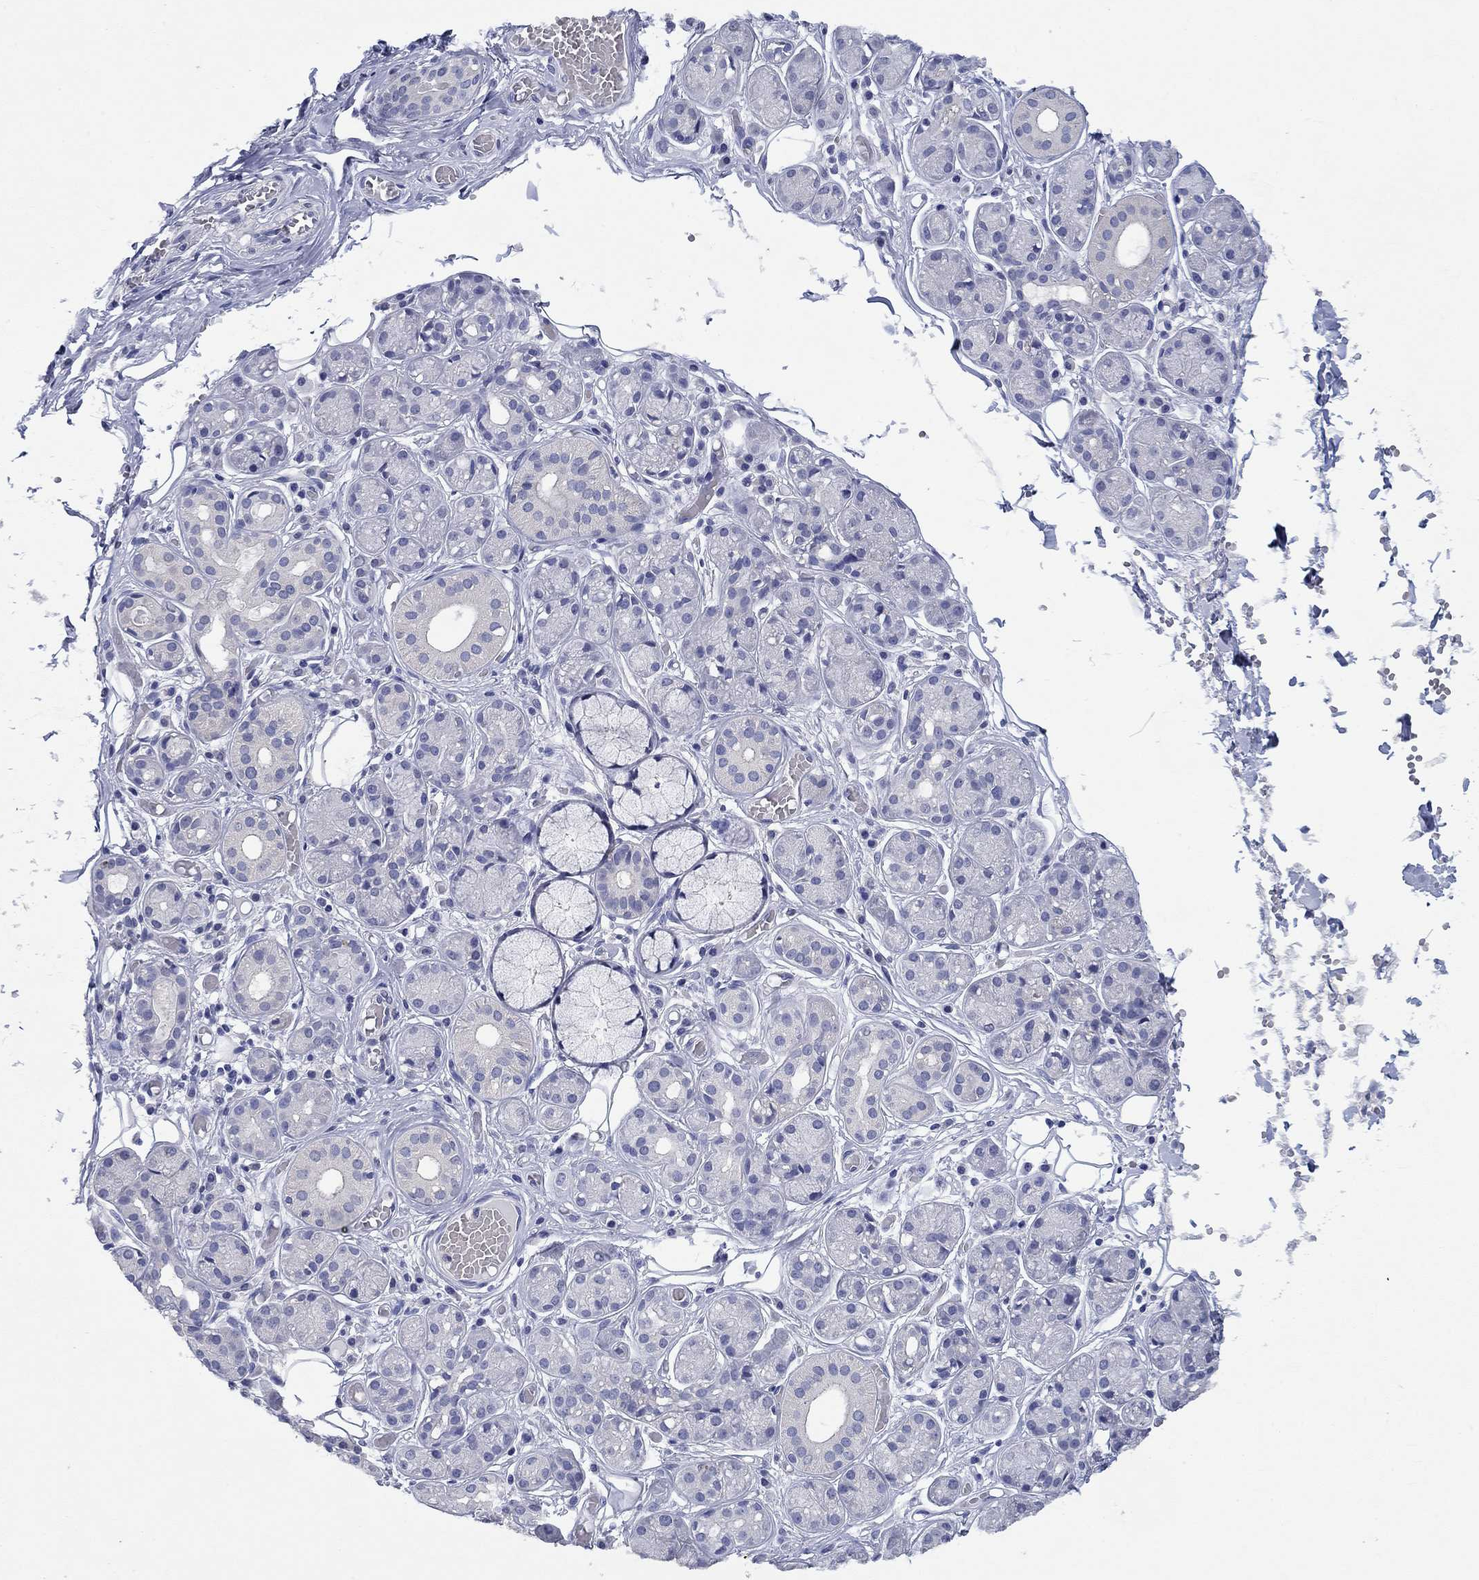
{"staining": {"intensity": "negative", "quantity": "none", "location": "none"}, "tissue": "salivary gland", "cell_type": "Glandular cells", "image_type": "normal", "snomed": [{"axis": "morphology", "description": "Normal tissue, NOS"}, {"axis": "topography", "description": "Salivary gland"}, {"axis": "topography", "description": "Peripheral nerve tissue"}], "caption": "High power microscopy photomicrograph of an immunohistochemistry image of benign salivary gland, revealing no significant positivity in glandular cells.", "gene": "HDC", "patient": {"sex": "male", "age": 71}}